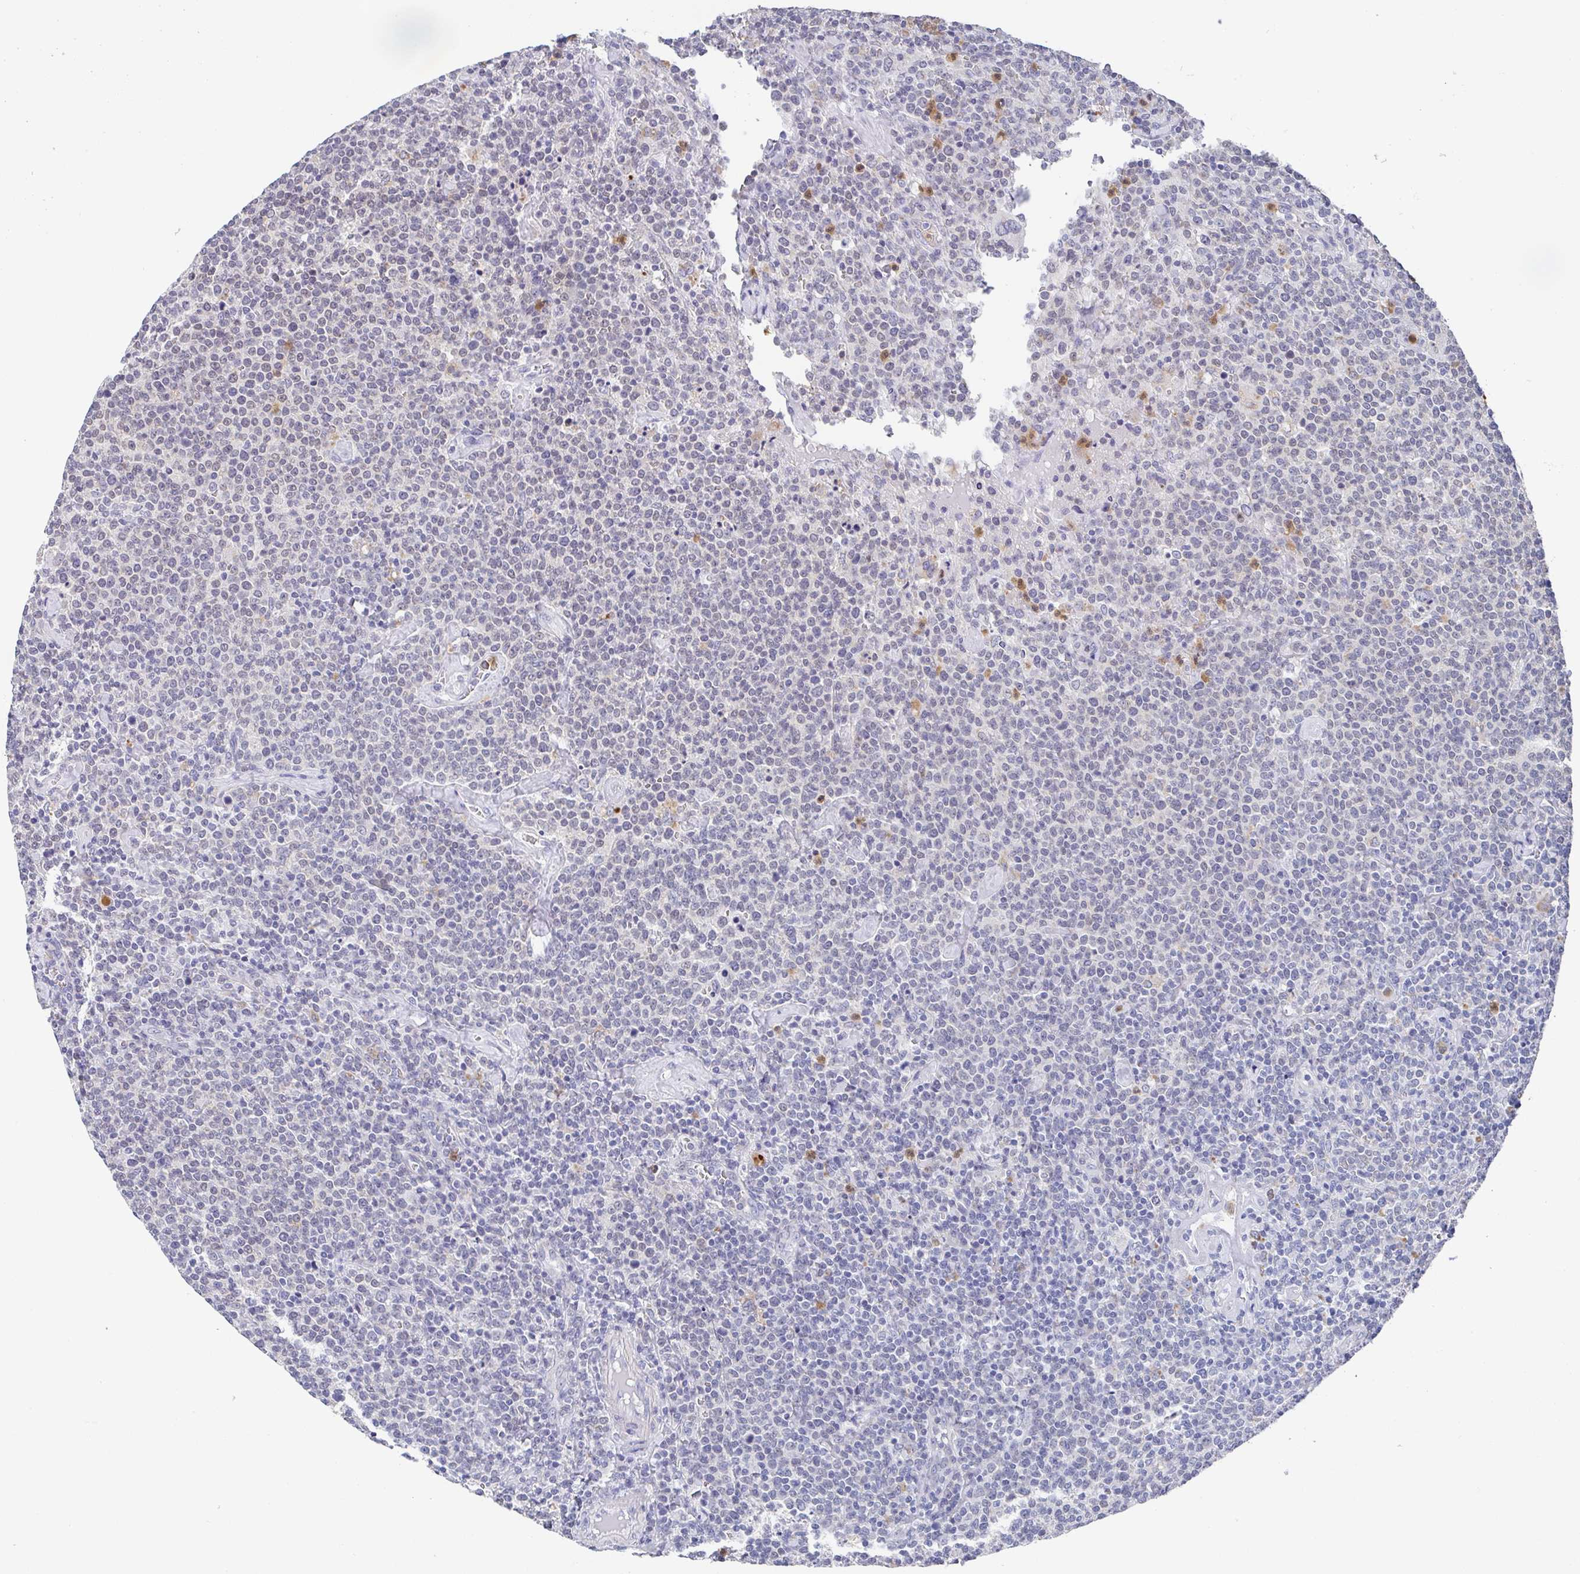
{"staining": {"intensity": "negative", "quantity": "none", "location": "none"}, "tissue": "lymphoma", "cell_type": "Tumor cells", "image_type": "cancer", "snomed": [{"axis": "morphology", "description": "Malignant lymphoma, non-Hodgkin's type, High grade"}, {"axis": "topography", "description": "Lymph node"}], "caption": "This is an IHC photomicrograph of human malignant lymphoma, non-Hodgkin's type (high-grade). There is no positivity in tumor cells.", "gene": "NCF1", "patient": {"sex": "male", "age": 61}}